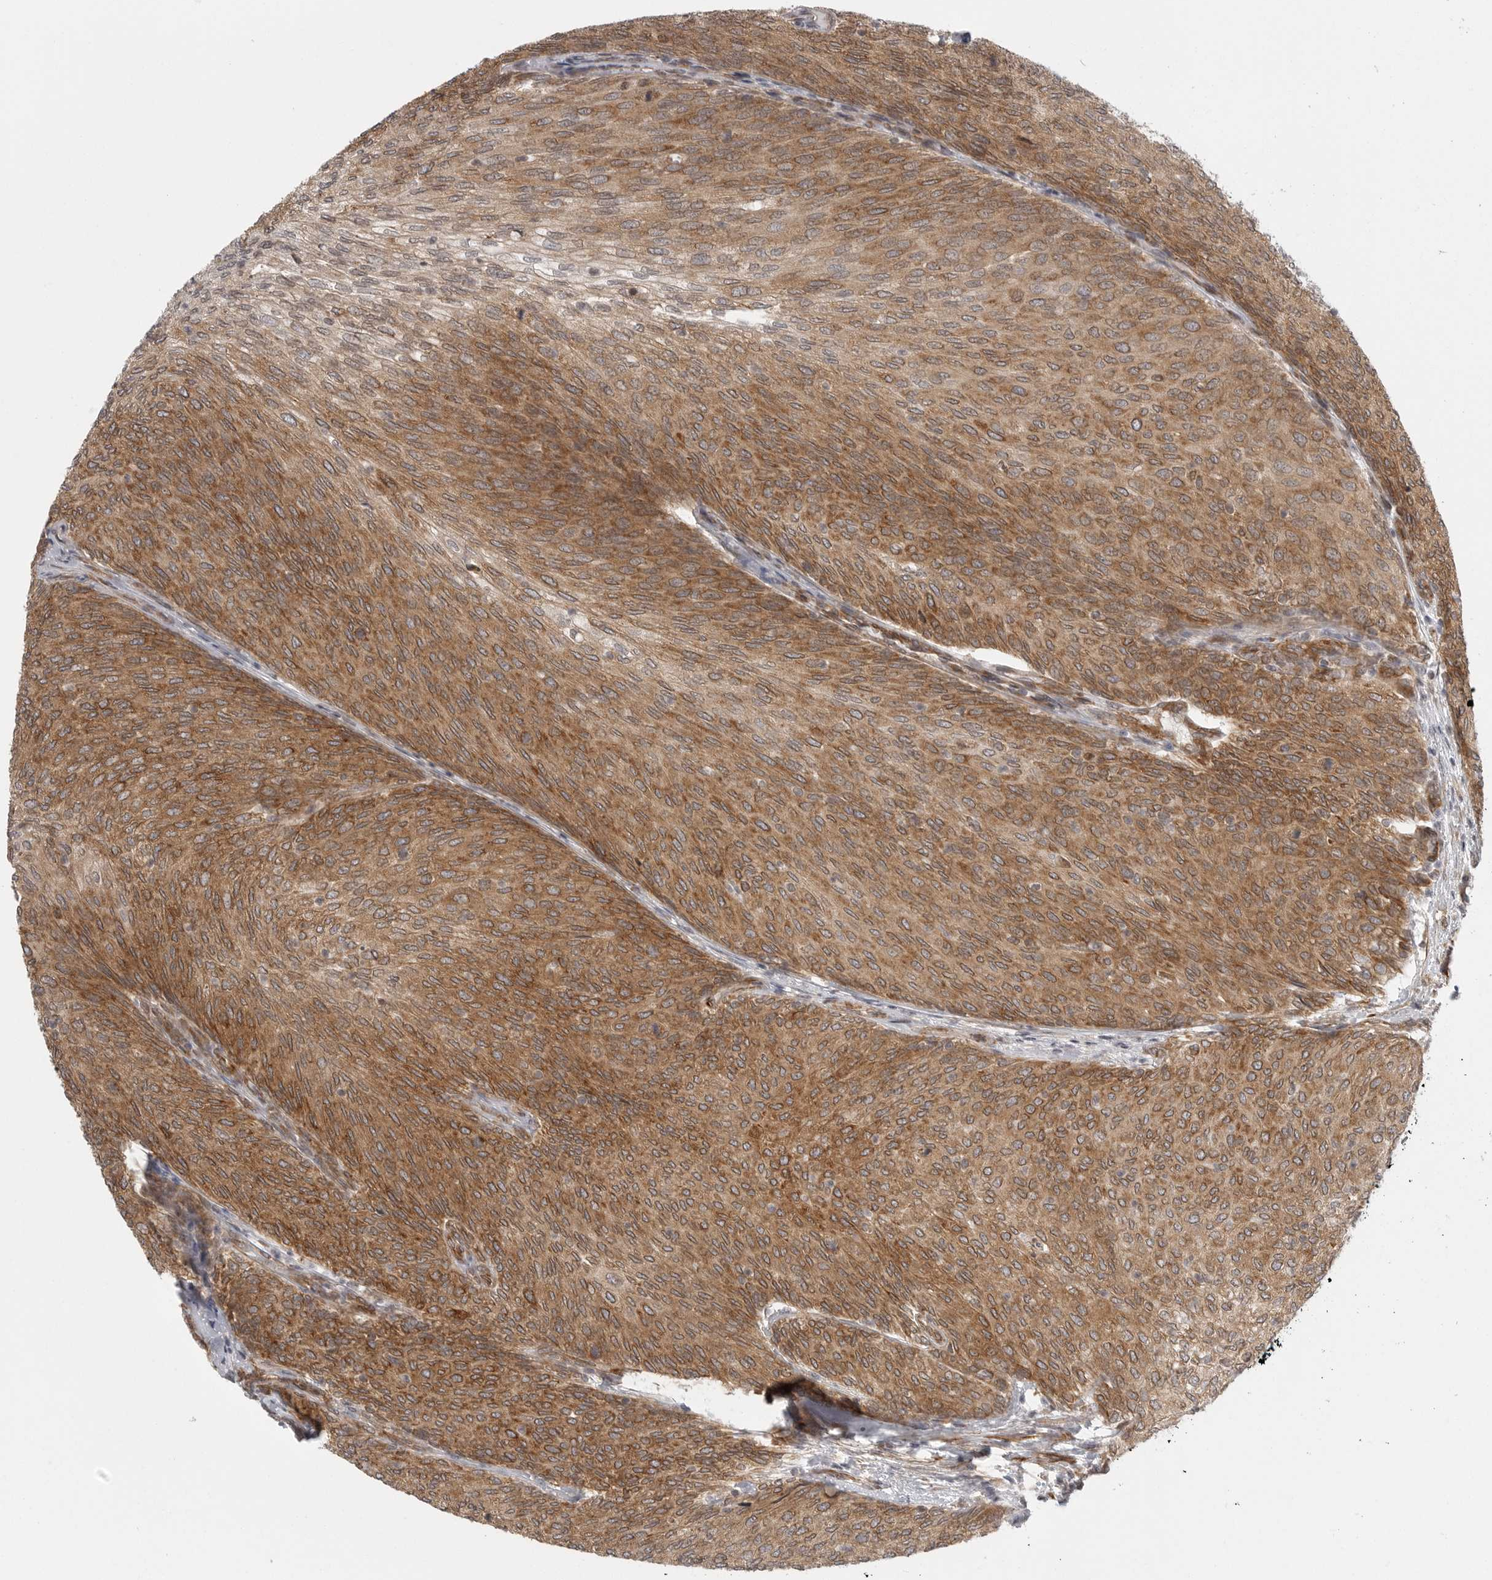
{"staining": {"intensity": "moderate", "quantity": ">75%", "location": "cytoplasmic/membranous"}, "tissue": "urothelial cancer", "cell_type": "Tumor cells", "image_type": "cancer", "snomed": [{"axis": "morphology", "description": "Urothelial carcinoma, Low grade"}, {"axis": "topography", "description": "Urinary bladder"}], "caption": "Moderate cytoplasmic/membranous positivity for a protein is appreciated in about >75% of tumor cells of urothelial cancer using immunohistochemistry (IHC).", "gene": "CERS2", "patient": {"sex": "female", "age": 79}}